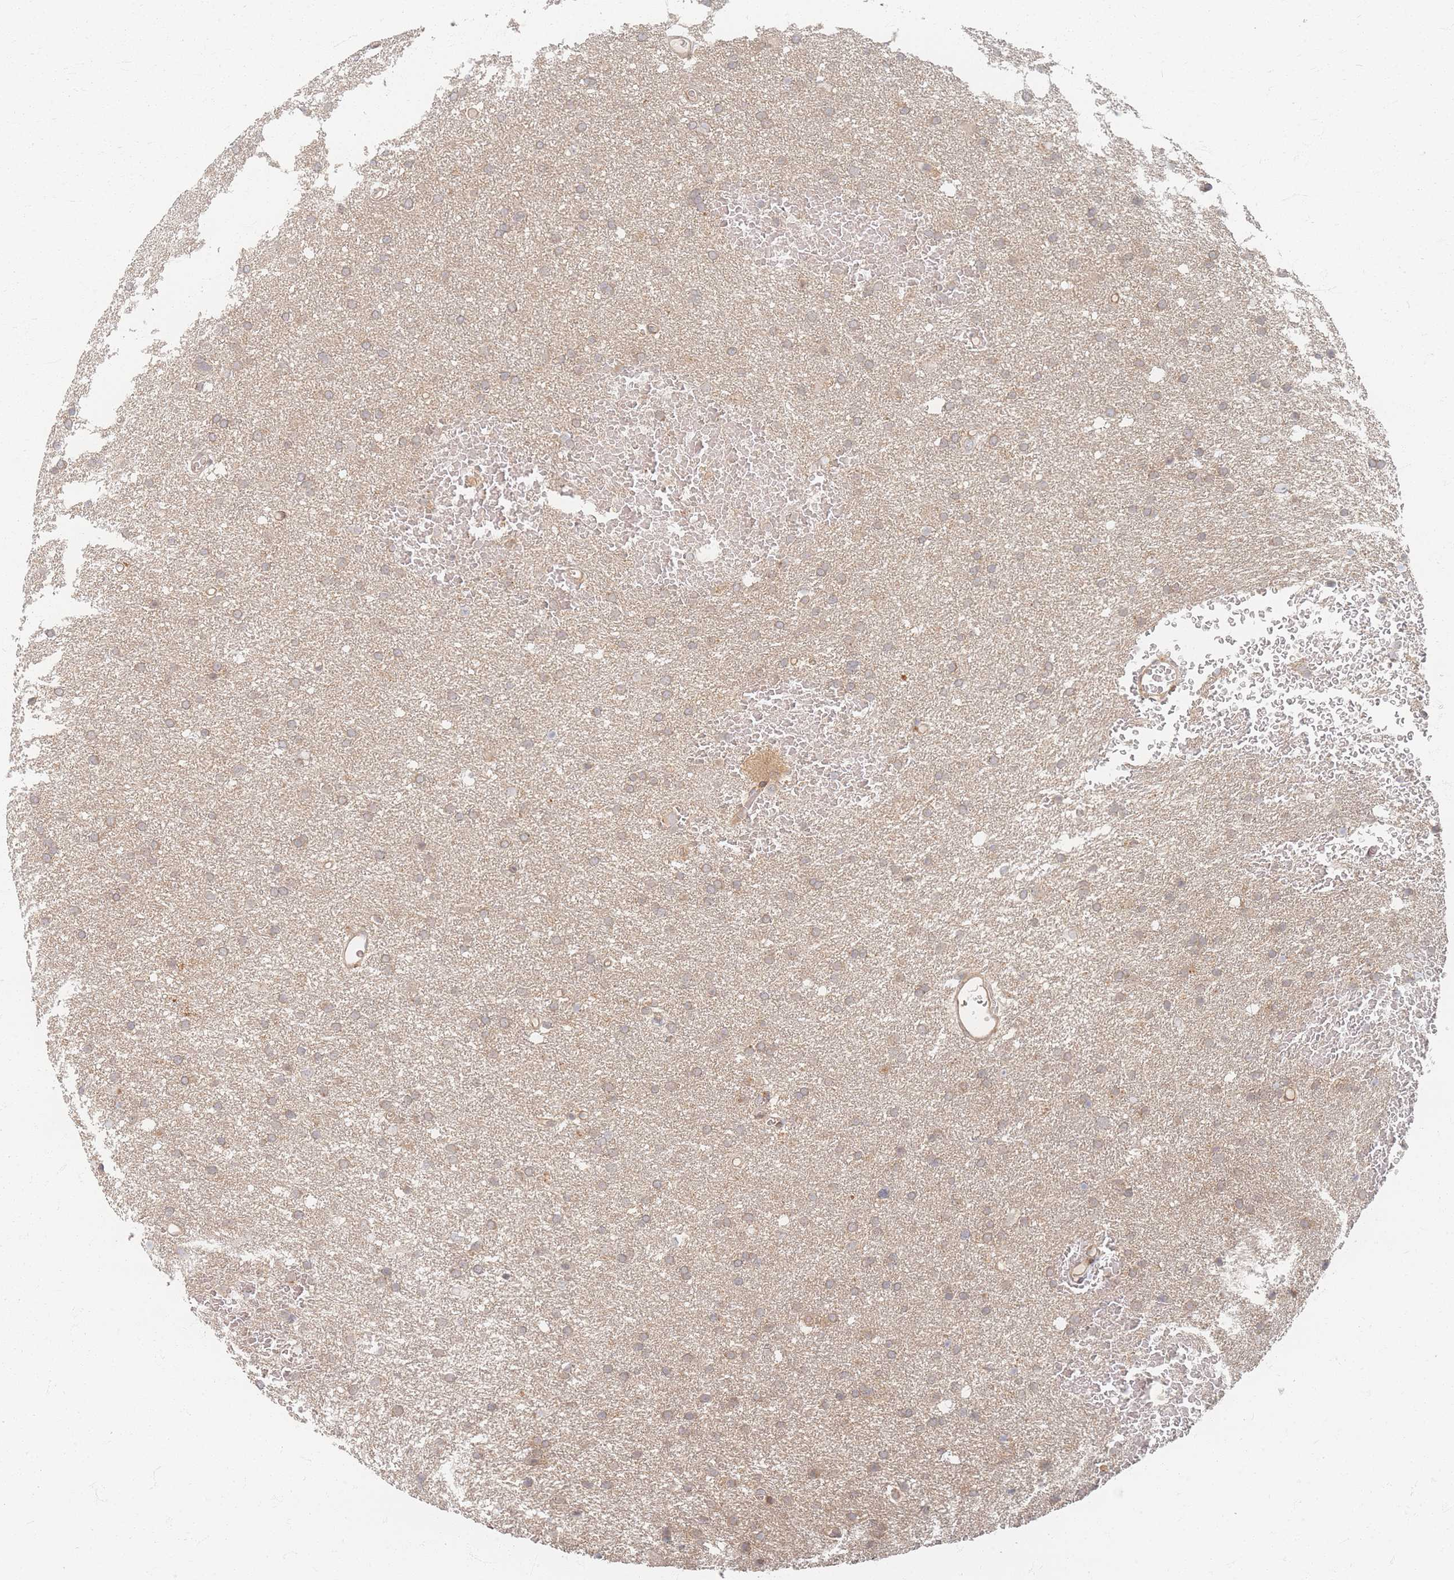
{"staining": {"intensity": "weak", "quantity": "25%-75%", "location": "cytoplasmic/membranous"}, "tissue": "glioma", "cell_type": "Tumor cells", "image_type": "cancer", "snomed": [{"axis": "morphology", "description": "Glioma, malignant, High grade"}, {"axis": "topography", "description": "Cerebral cortex"}], "caption": "Immunohistochemistry image of human malignant glioma (high-grade) stained for a protein (brown), which demonstrates low levels of weak cytoplasmic/membranous positivity in about 25%-75% of tumor cells.", "gene": "PSMD9", "patient": {"sex": "female", "age": 36}}